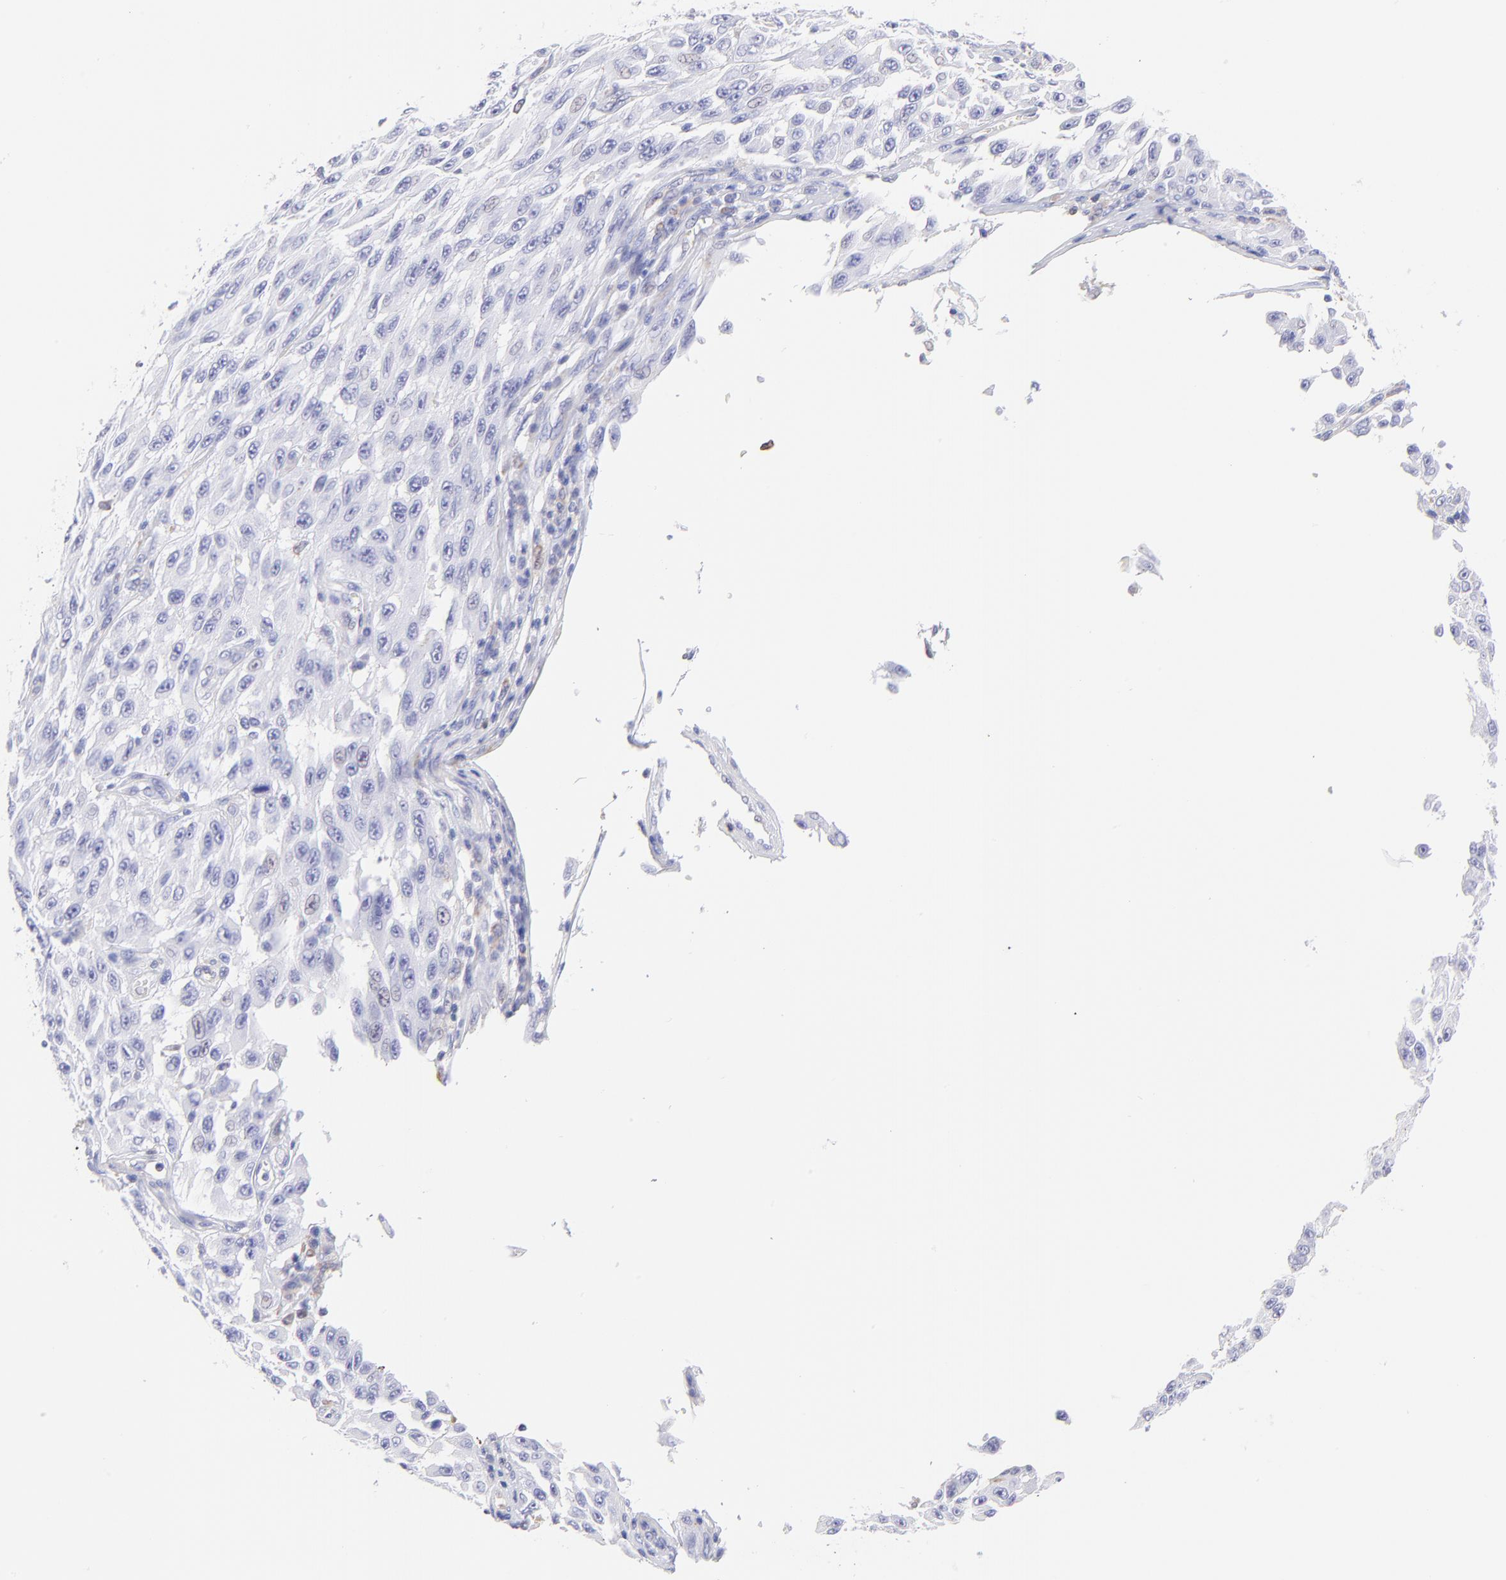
{"staining": {"intensity": "negative", "quantity": "none", "location": "none"}, "tissue": "melanoma", "cell_type": "Tumor cells", "image_type": "cancer", "snomed": [{"axis": "morphology", "description": "Malignant melanoma, NOS"}, {"axis": "topography", "description": "Skin"}], "caption": "Immunohistochemistry (IHC) of malignant melanoma displays no staining in tumor cells.", "gene": "IRAG2", "patient": {"sex": "male", "age": 30}}